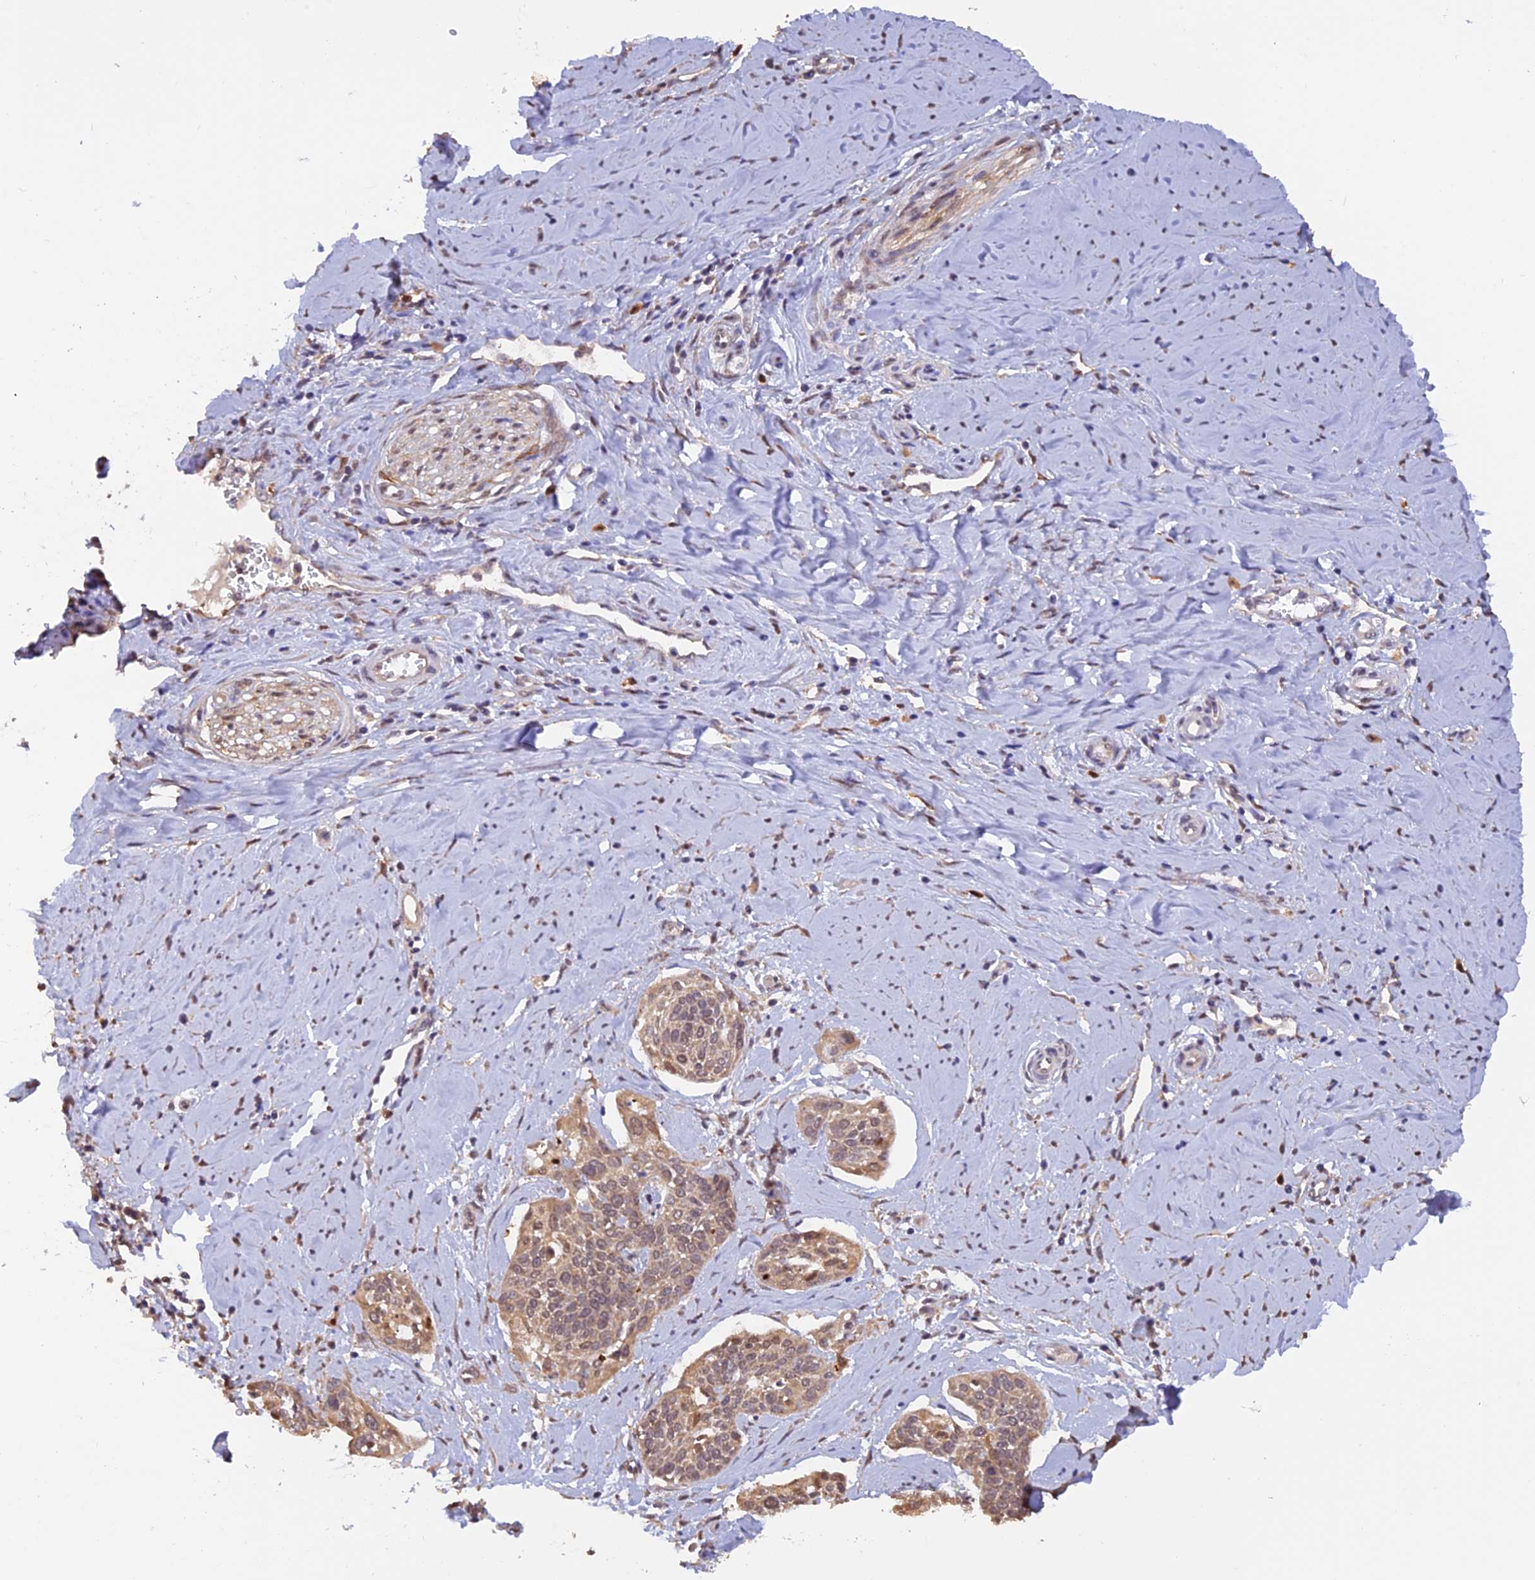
{"staining": {"intensity": "weak", "quantity": ">75%", "location": "cytoplasmic/membranous,nuclear"}, "tissue": "cervical cancer", "cell_type": "Tumor cells", "image_type": "cancer", "snomed": [{"axis": "morphology", "description": "Squamous cell carcinoma, NOS"}, {"axis": "topography", "description": "Cervix"}], "caption": "An image showing weak cytoplasmic/membranous and nuclear expression in approximately >75% of tumor cells in cervical squamous cell carcinoma, as visualized by brown immunohistochemical staining.", "gene": "MNS1", "patient": {"sex": "female", "age": 44}}